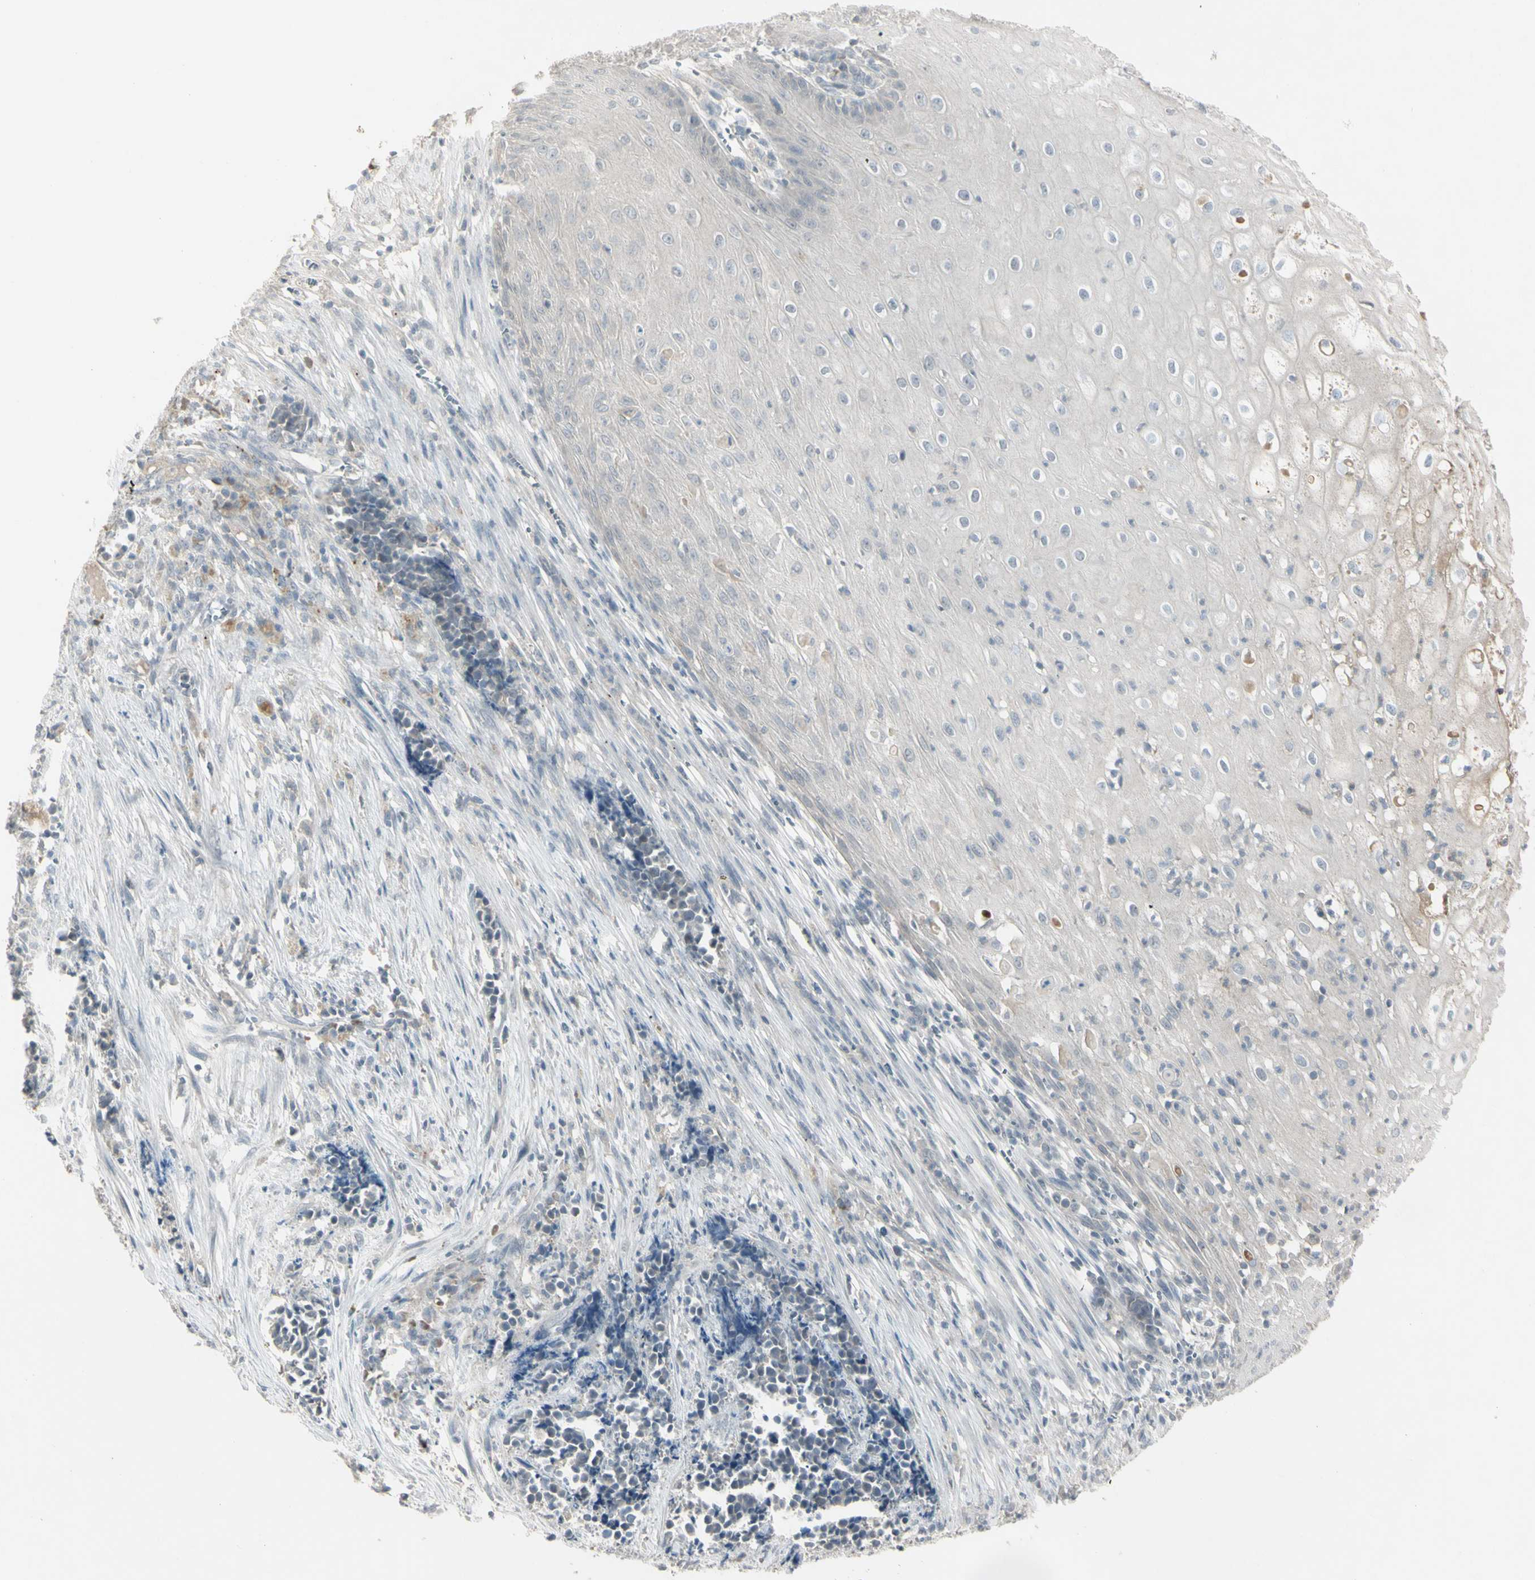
{"staining": {"intensity": "negative", "quantity": "none", "location": "none"}, "tissue": "cervical cancer", "cell_type": "Tumor cells", "image_type": "cancer", "snomed": [{"axis": "morphology", "description": "Normal tissue, NOS"}, {"axis": "morphology", "description": "Squamous cell carcinoma, NOS"}, {"axis": "topography", "description": "Cervix"}], "caption": "Tumor cells show no significant protein positivity in cervical squamous cell carcinoma.", "gene": "PIAS4", "patient": {"sex": "female", "age": 35}}